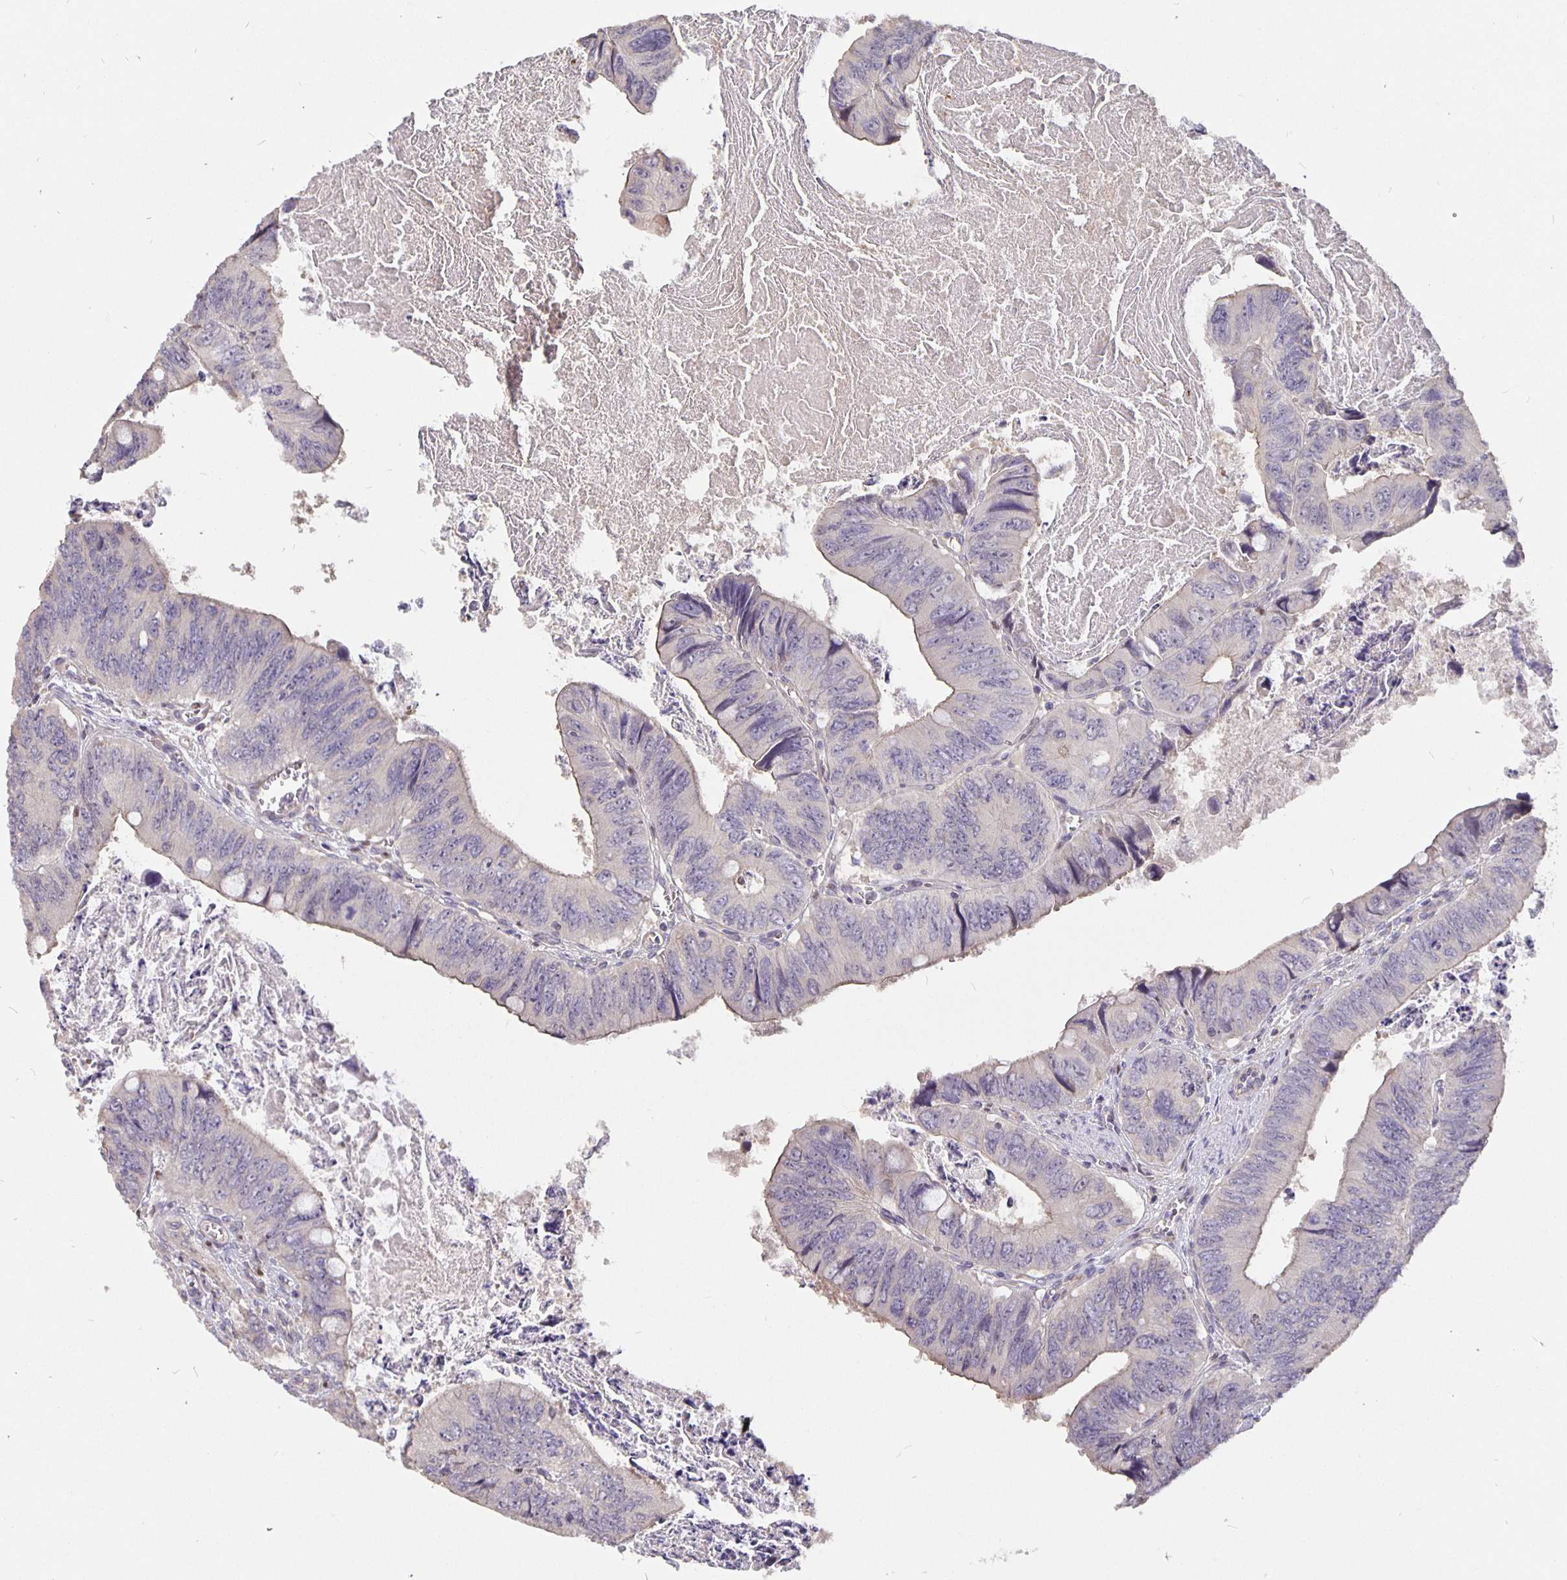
{"staining": {"intensity": "negative", "quantity": "none", "location": "none"}, "tissue": "colorectal cancer", "cell_type": "Tumor cells", "image_type": "cancer", "snomed": [{"axis": "morphology", "description": "Adenocarcinoma, NOS"}, {"axis": "topography", "description": "Colon"}], "caption": "DAB (3,3'-diaminobenzidine) immunohistochemical staining of human colorectal cancer reveals no significant staining in tumor cells.", "gene": "NOG", "patient": {"sex": "female", "age": 84}}